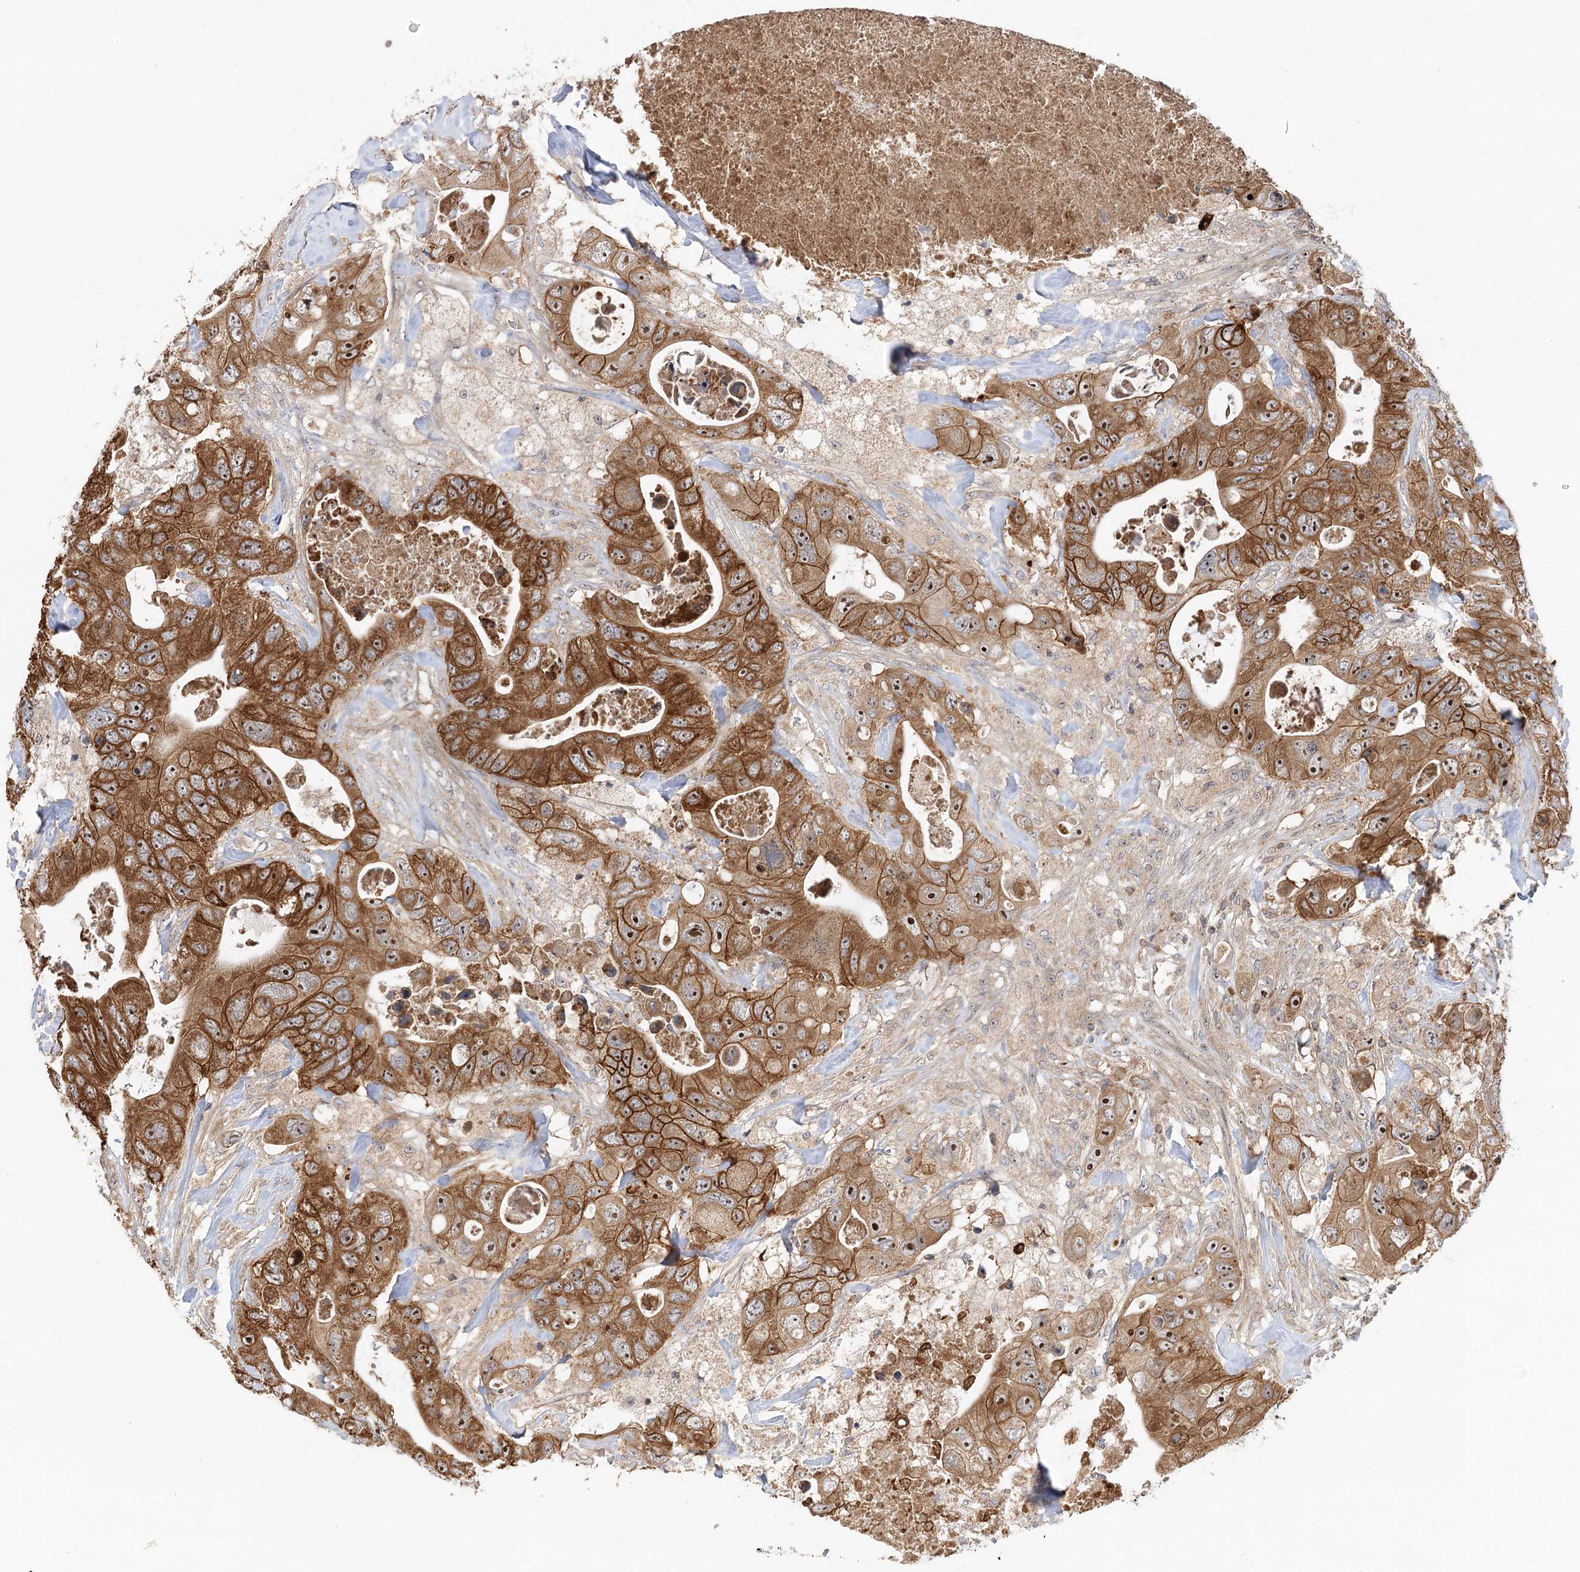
{"staining": {"intensity": "moderate", "quantity": ">75%", "location": "cytoplasmic/membranous,nuclear"}, "tissue": "colorectal cancer", "cell_type": "Tumor cells", "image_type": "cancer", "snomed": [{"axis": "morphology", "description": "Adenocarcinoma, NOS"}, {"axis": "topography", "description": "Colon"}], "caption": "A photomicrograph showing moderate cytoplasmic/membranous and nuclear expression in about >75% of tumor cells in adenocarcinoma (colorectal), as visualized by brown immunohistochemical staining.", "gene": "RAPGEF6", "patient": {"sex": "female", "age": 46}}